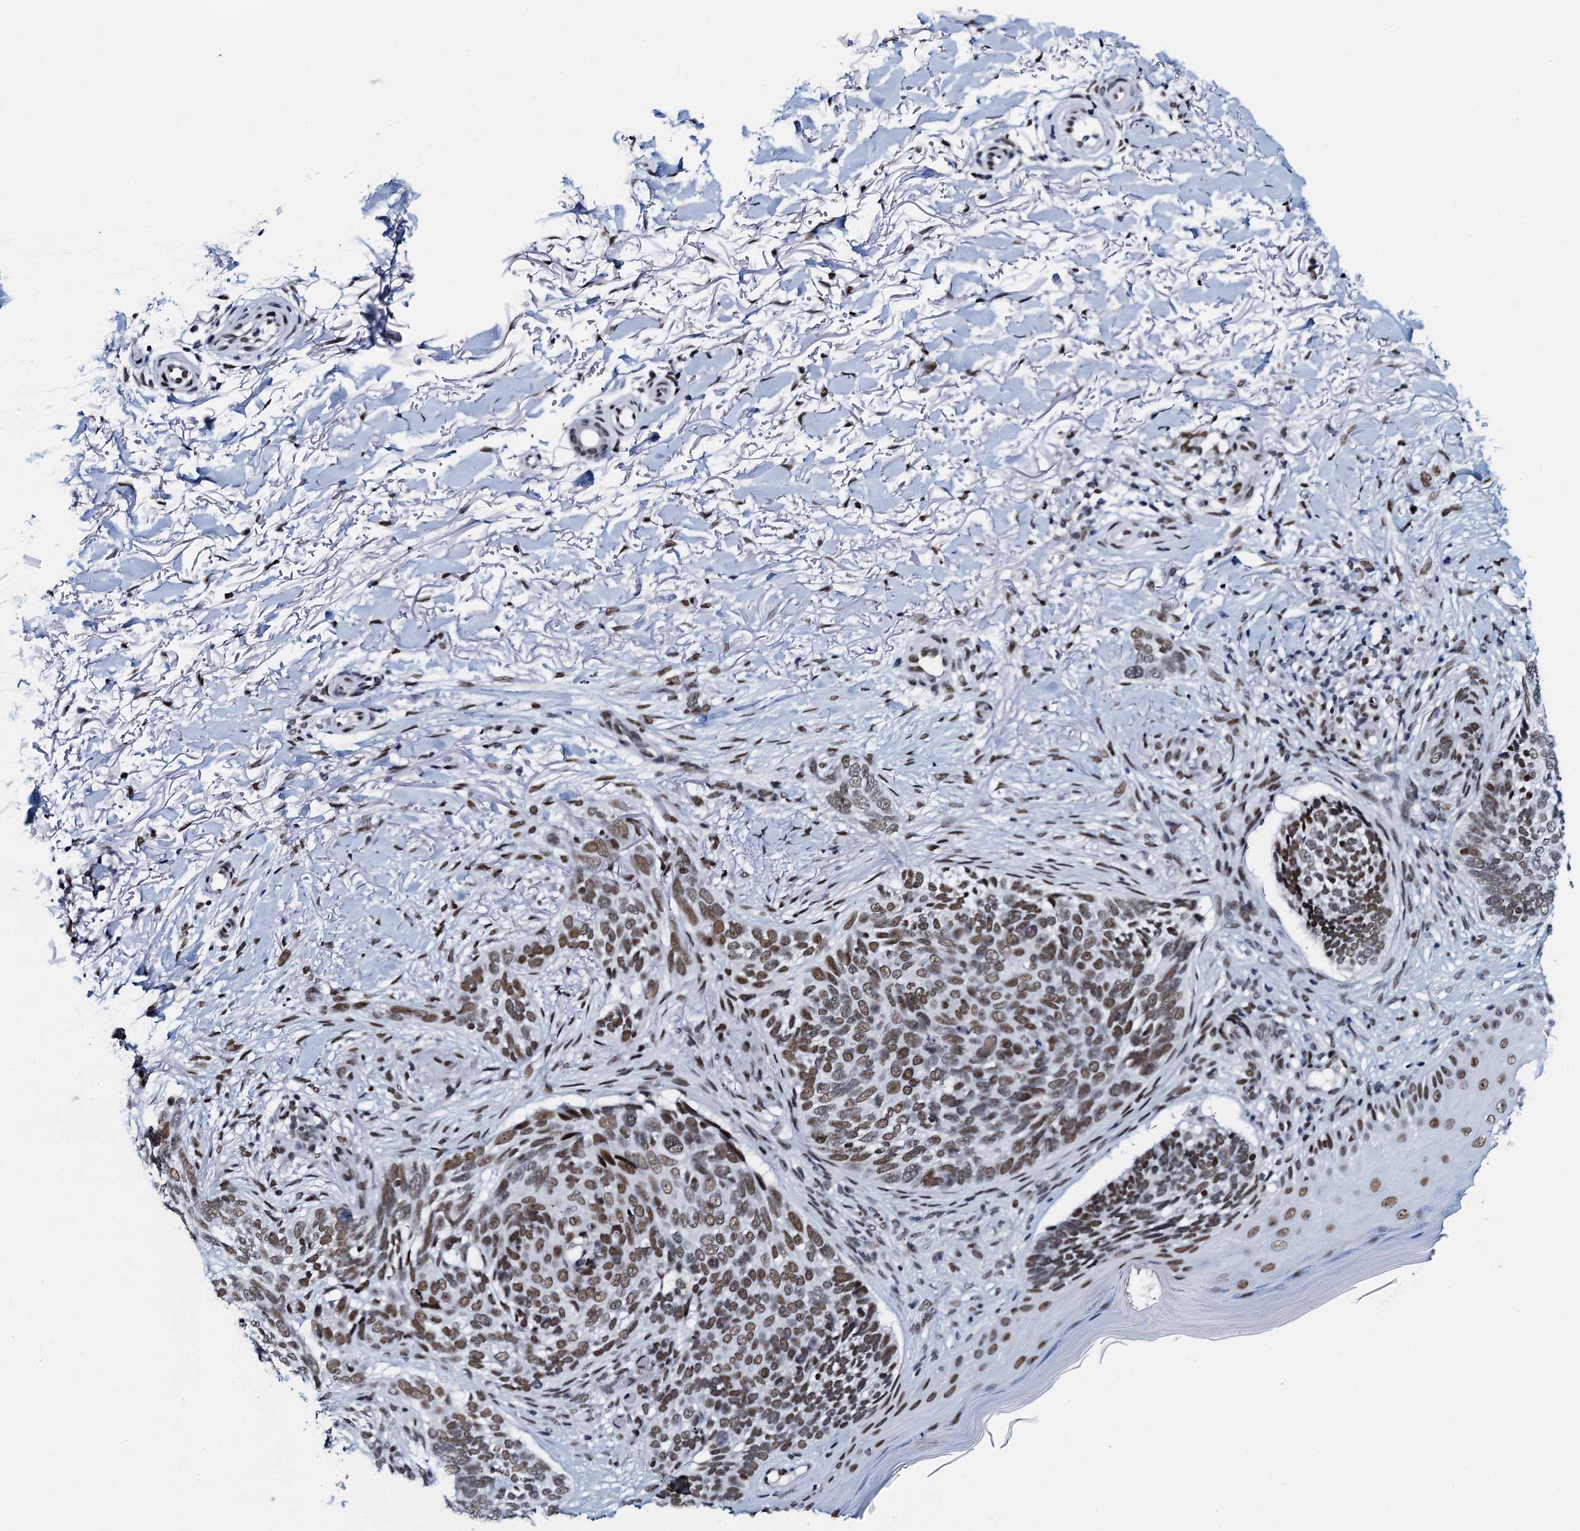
{"staining": {"intensity": "moderate", "quantity": ">75%", "location": "nuclear"}, "tissue": "skin cancer", "cell_type": "Tumor cells", "image_type": "cancer", "snomed": [{"axis": "morphology", "description": "Normal tissue, NOS"}, {"axis": "morphology", "description": "Basal cell carcinoma"}, {"axis": "topography", "description": "Skin"}], "caption": "The image exhibits a brown stain indicating the presence of a protein in the nuclear of tumor cells in skin cancer (basal cell carcinoma).", "gene": "HNRNPUL2", "patient": {"sex": "female", "age": 67}}